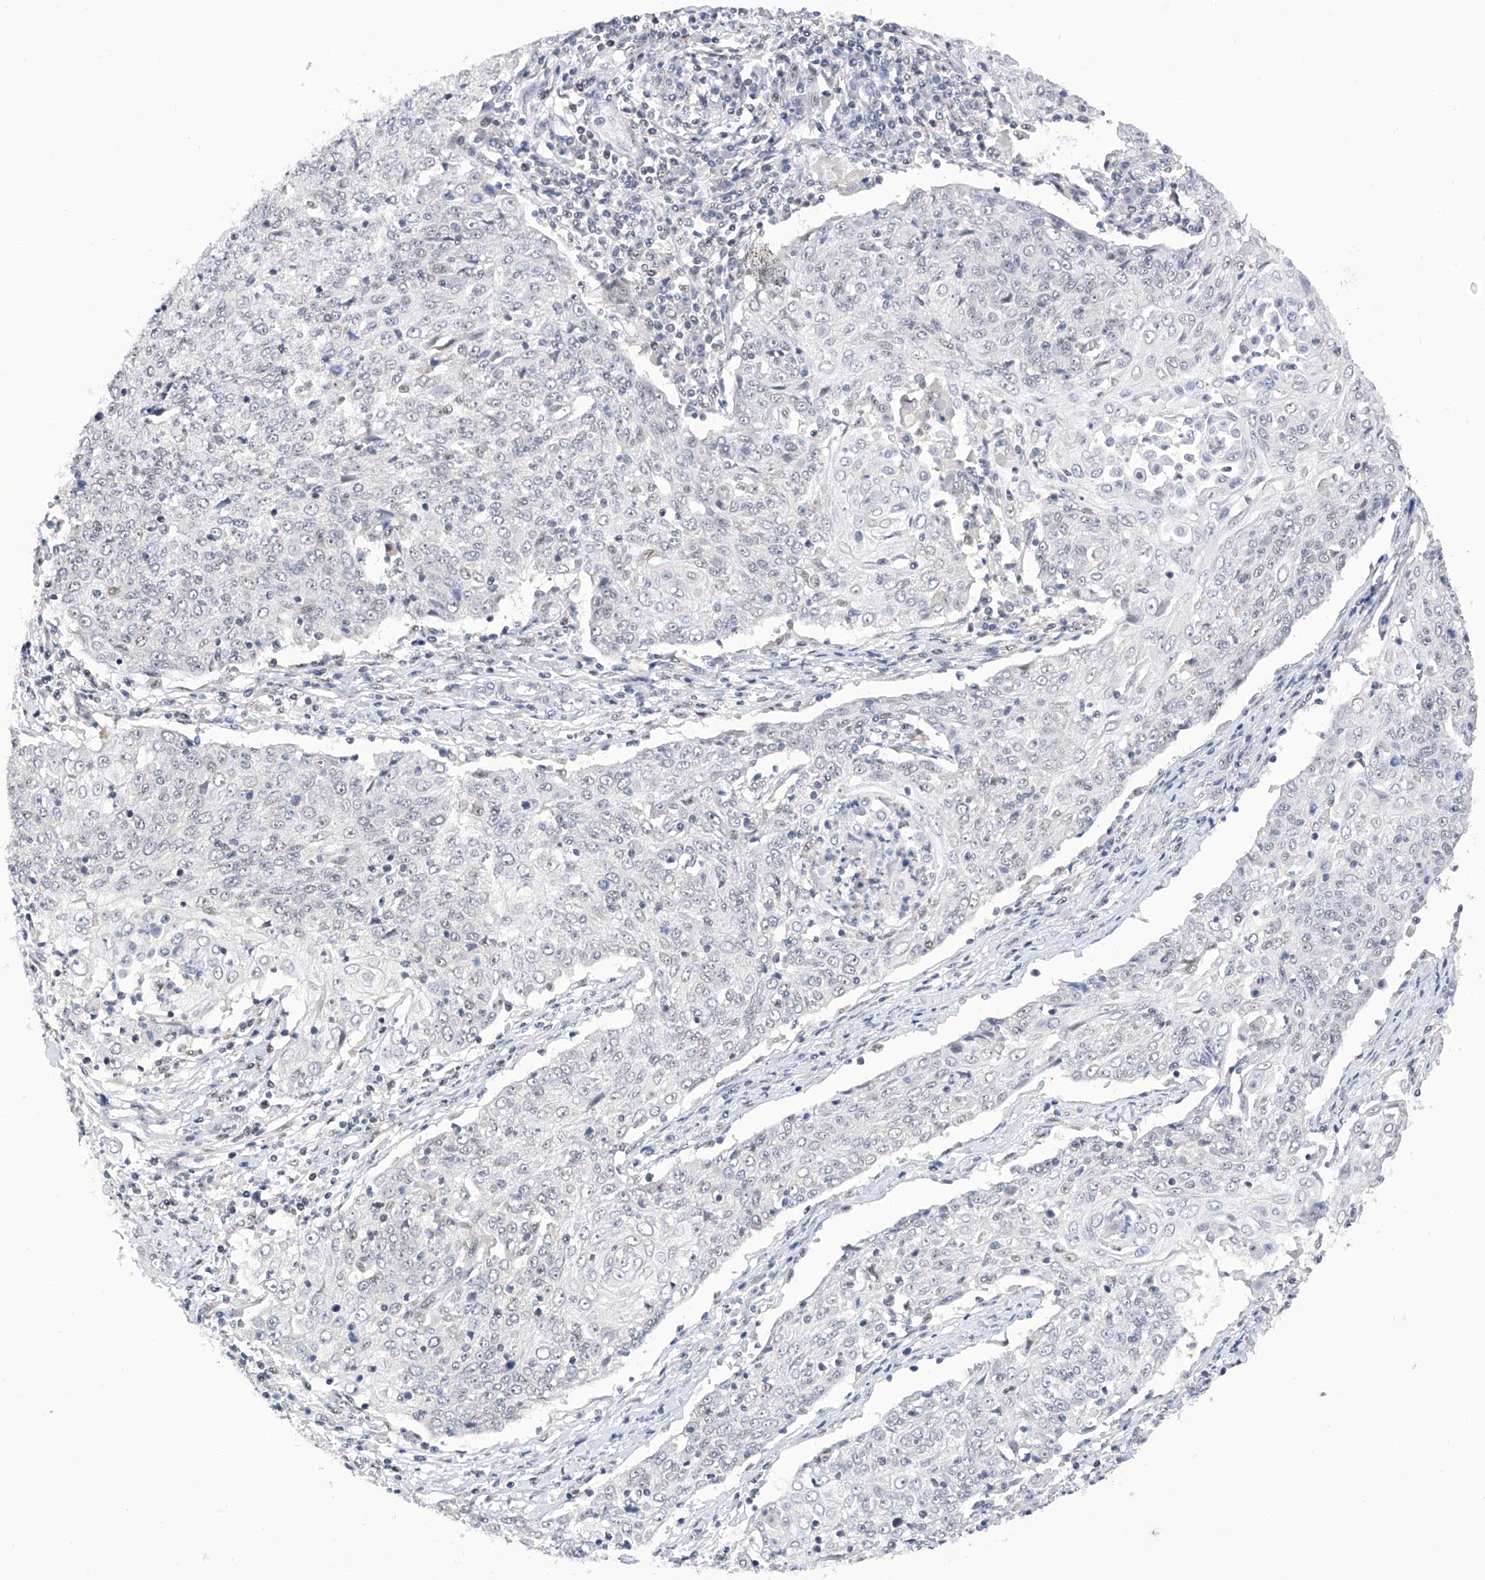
{"staining": {"intensity": "negative", "quantity": "none", "location": "none"}, "tissue": "cervical cancer", "cell_type": "Tumor cells", "image_type": "cancer", "snomed": [{"axis": "morphology", "description": "Squamous cell carcinoma, NOS"}, {"axis": "topography", "description": "Cervix"}], "caption": "Cervical squamous cell carcinoma was stained to show a protein in brown. There is no significant positivity in tumor cells. Nuclei are stained in blue.", "gene": "RAD54L", "patient": {"sex": "female", "age": 48}}